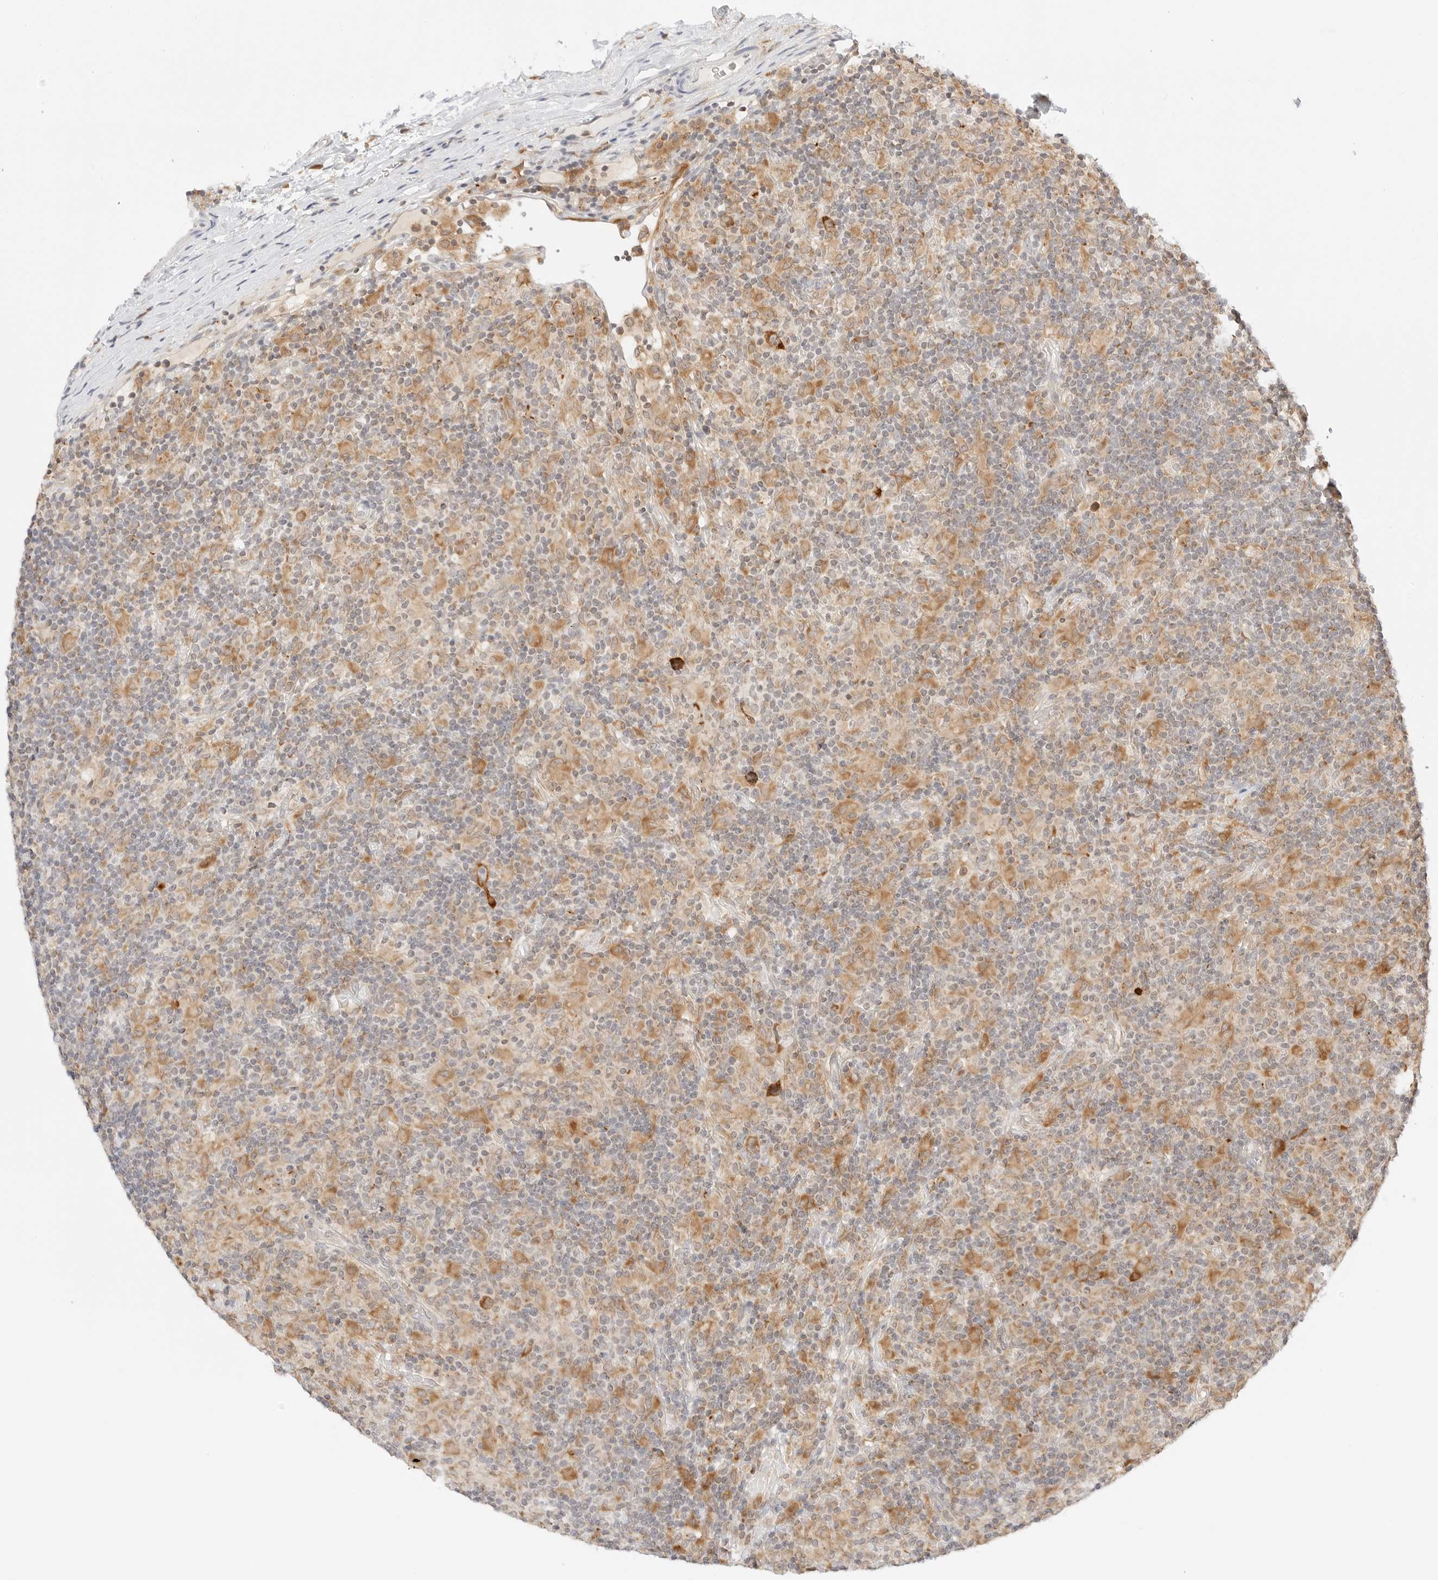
{"staining": {"intensity": "moderate", "quantity": ">75%", "location": "cytoplasmic/membranous"}, "tissue": "lymphoma", "cell_type": "Tumor cells", "image_type": "cancer", "snomed": [{"axis": "morphology", "description": "Hodgkin's disease, NOS"}, {"axis": "topography", "description": "Lymph node"}], "caption": "Lymphoma stained for a protein (brown) displays moderate cytoplasmic/membranous positive positivity in about >75% of tumor cells.", "gene": "ERO1B", "patient": {"sex": "male", "age": 70}}